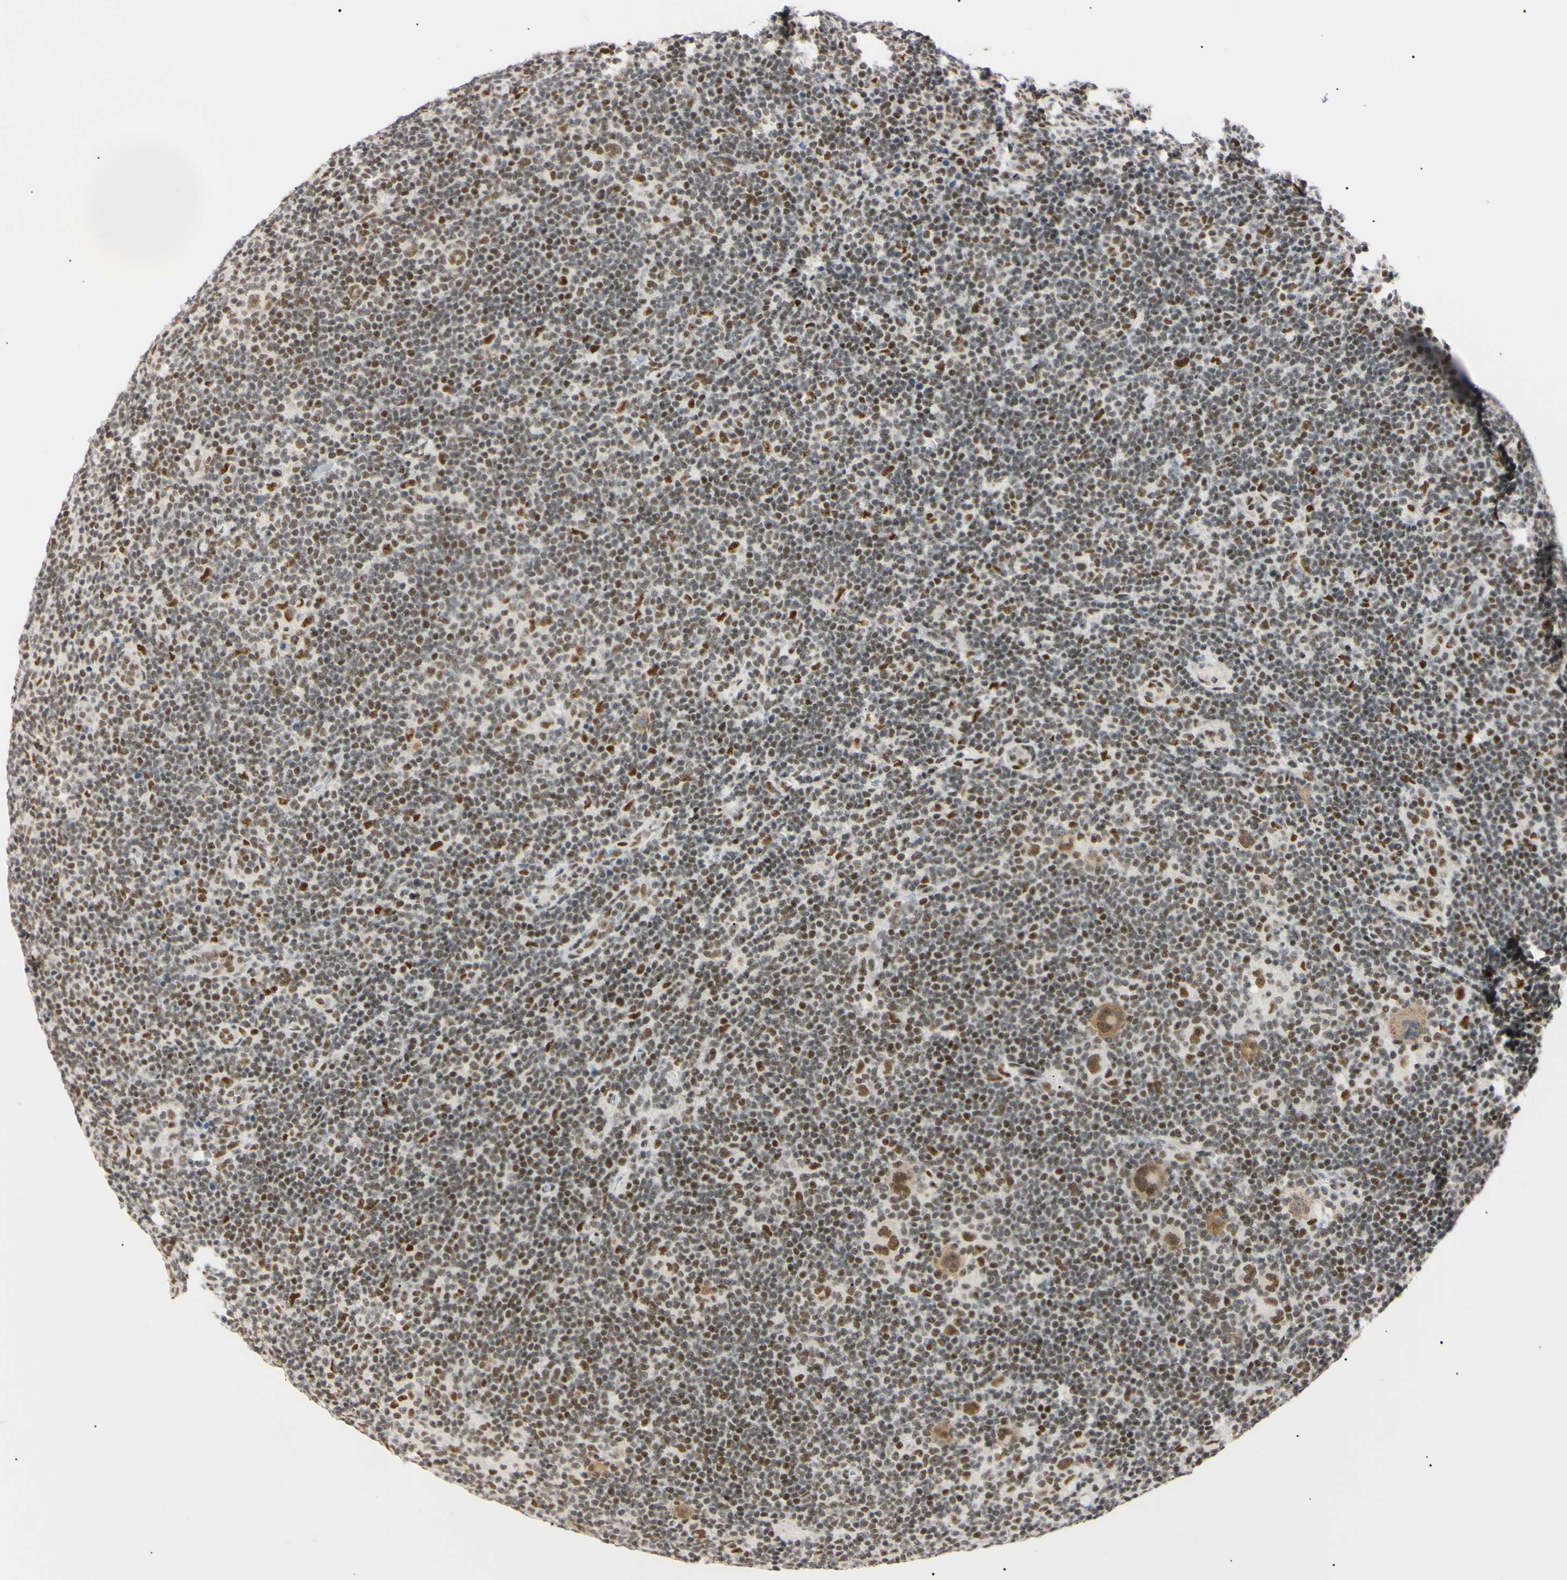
{"staining": {"intensity": "weak", "quantity": ">75%", "location": "cytoplasmic/membranous,nuclear"}, "tissue": "lymphoma", "cell_type": "Tumor cells", "image_type": "cancer", "snomed": [{"axis": "morphology", "description": "Hodgkin's disease, NOS"}, {"axis": "topography", "description": "Lymph node"}], "caption": "Brown immunohistochemical staining in lymphoma shows weak cytoplasmic/membranous and nuclear staining in about >75% of tumor cells.", "gene": "ZNF134", "patient": {"sex": "female", "age": 57}}